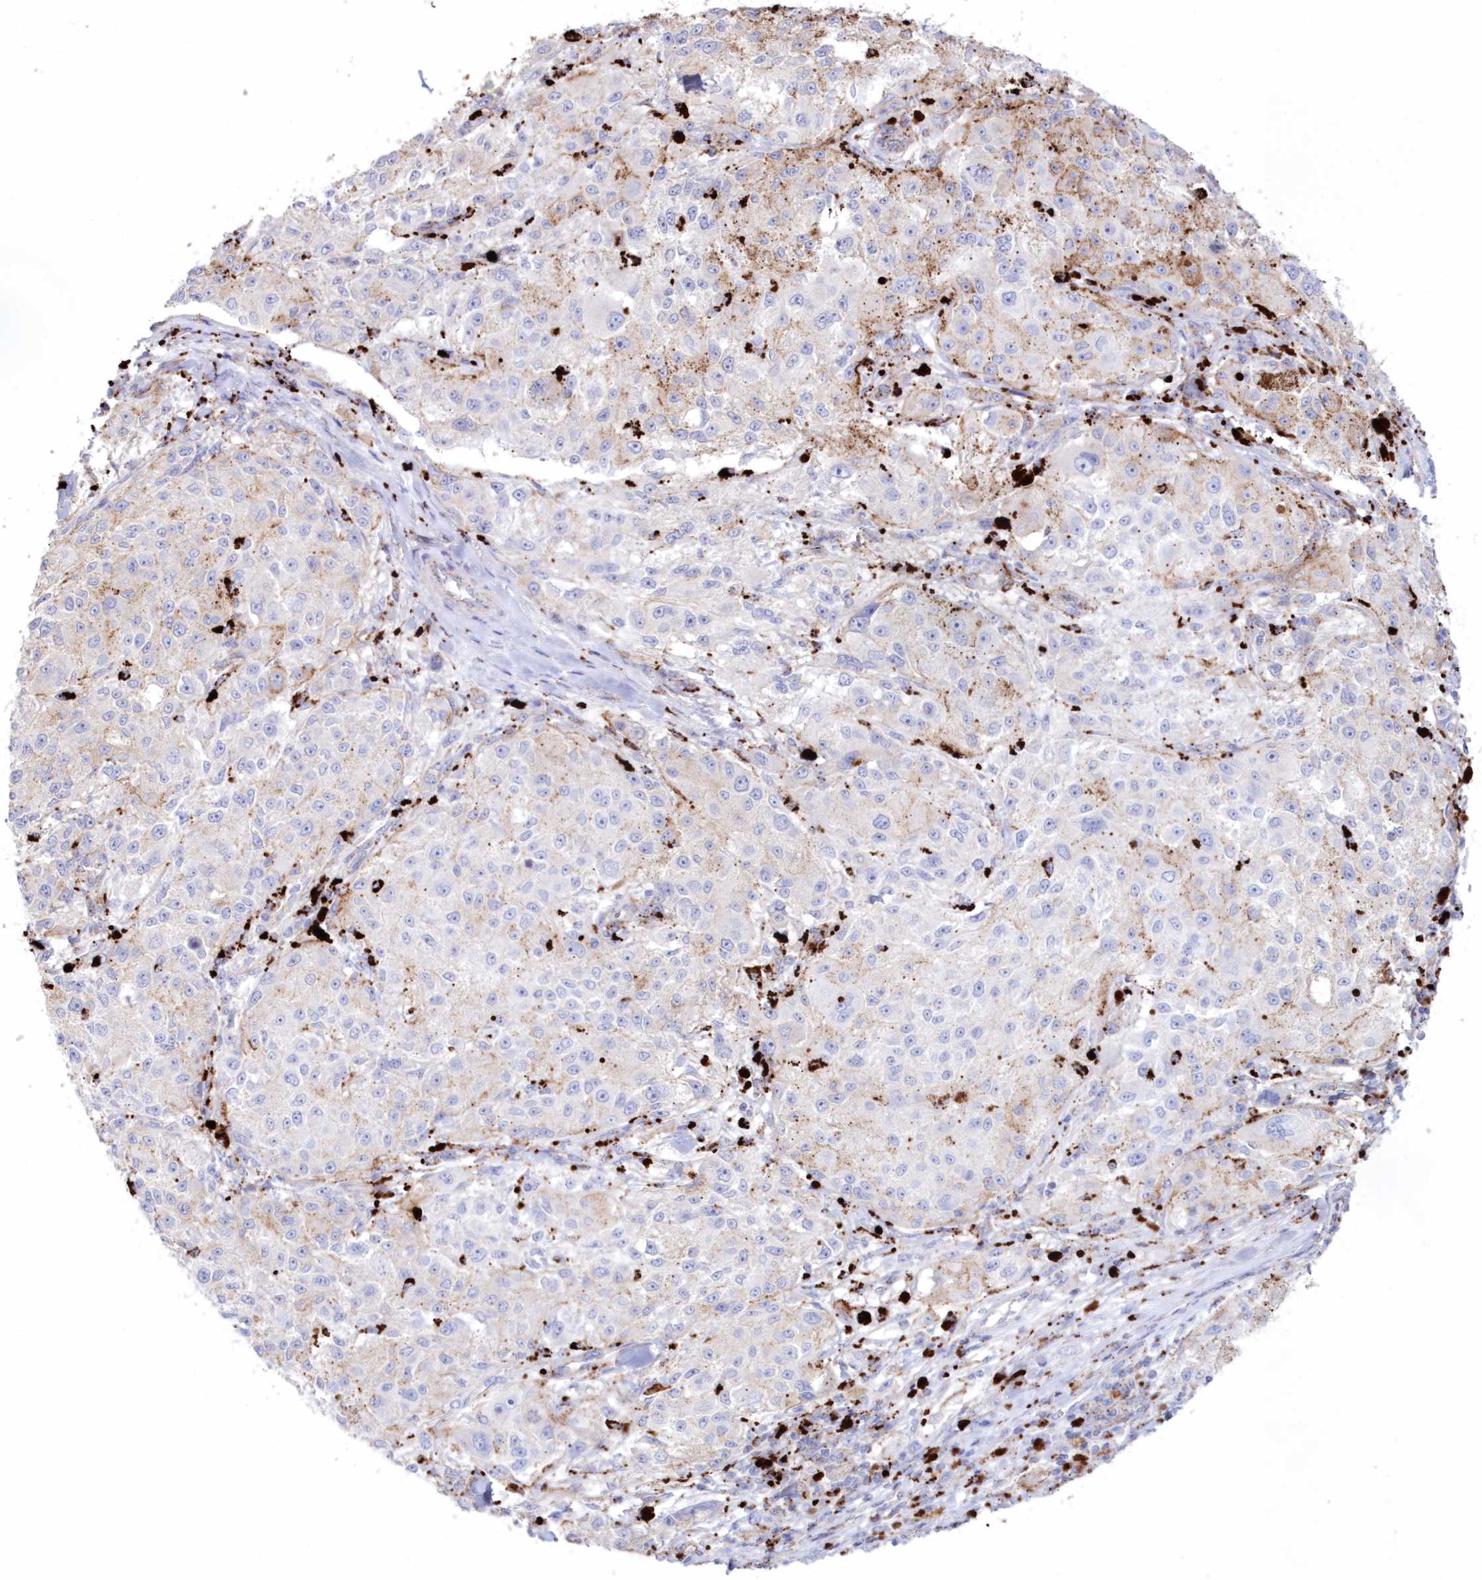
{"staining": {"intensity": "weak", "quantity": "<25%", "location": "cytoplasmic/membranous"}, "tissue": "melanoma", "cell_type": "Tumor cells", "image_type": "cancer", "snomed": [{"axis": "morphology", "description": "Necrosis, NOS"}, {"axis": "morphology", "description": "Malignant melanoma, NOS"}, {"axis": "topography", "description": "Skin"}], "caption": "The micrograph exhibits no staining of tumor cells in malignant melanoma.", "gene": "TPP1", "patient": {"sex": "female", "age": 87}}